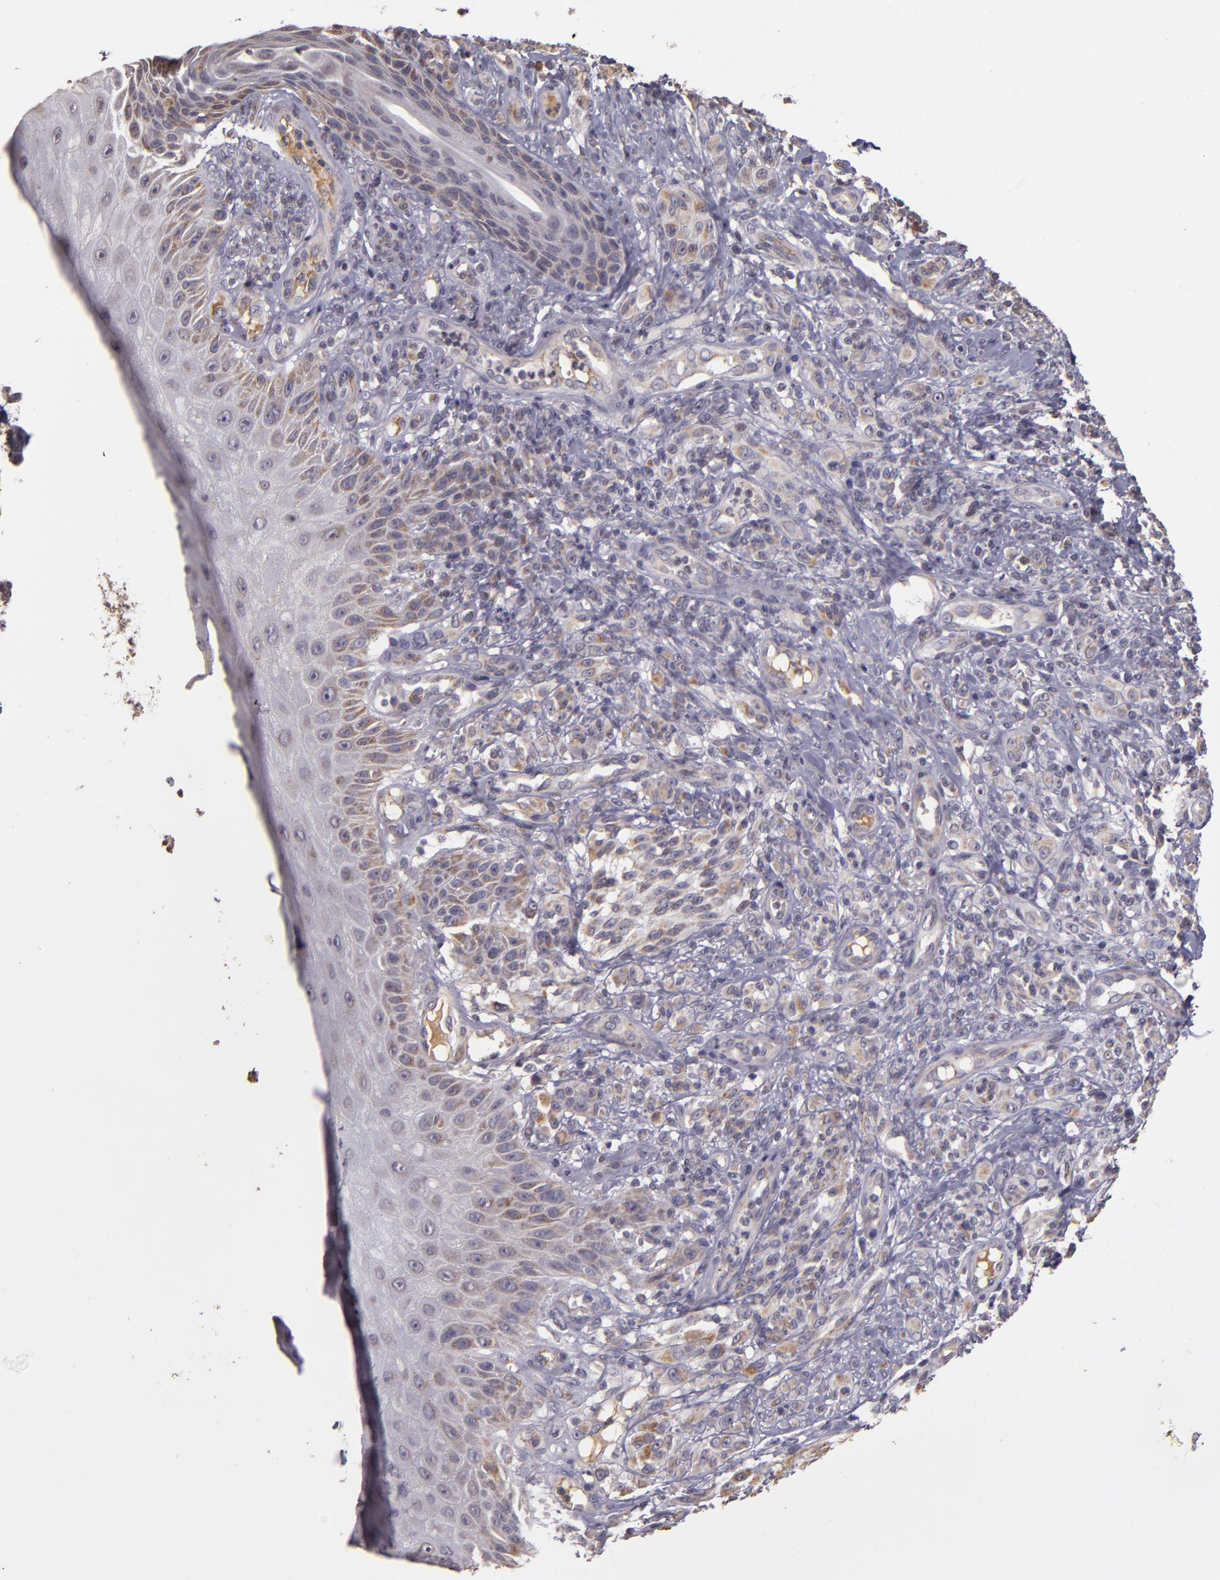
{"staining": {"intensity": "weak", "quantity": "25%-75%", "location": "cytoplasmic/membranous"}, "tissue": "melanoma", "cell_type": "Tumor cells", "image_type": "cancer", "snomed": [{"axis": "morphology", "description": "Malignant melanoma, NOS"}, {"axis": "topography", "description": "Skin"}], "caption": "Immunohistochemistry of malignant melanoma reveals low levels of weak cytoplasmic/membranous staining in about 25%-75% of tumor cells.", "gene": "ABL1", "patient": {"sex": "male", "age": 57}}